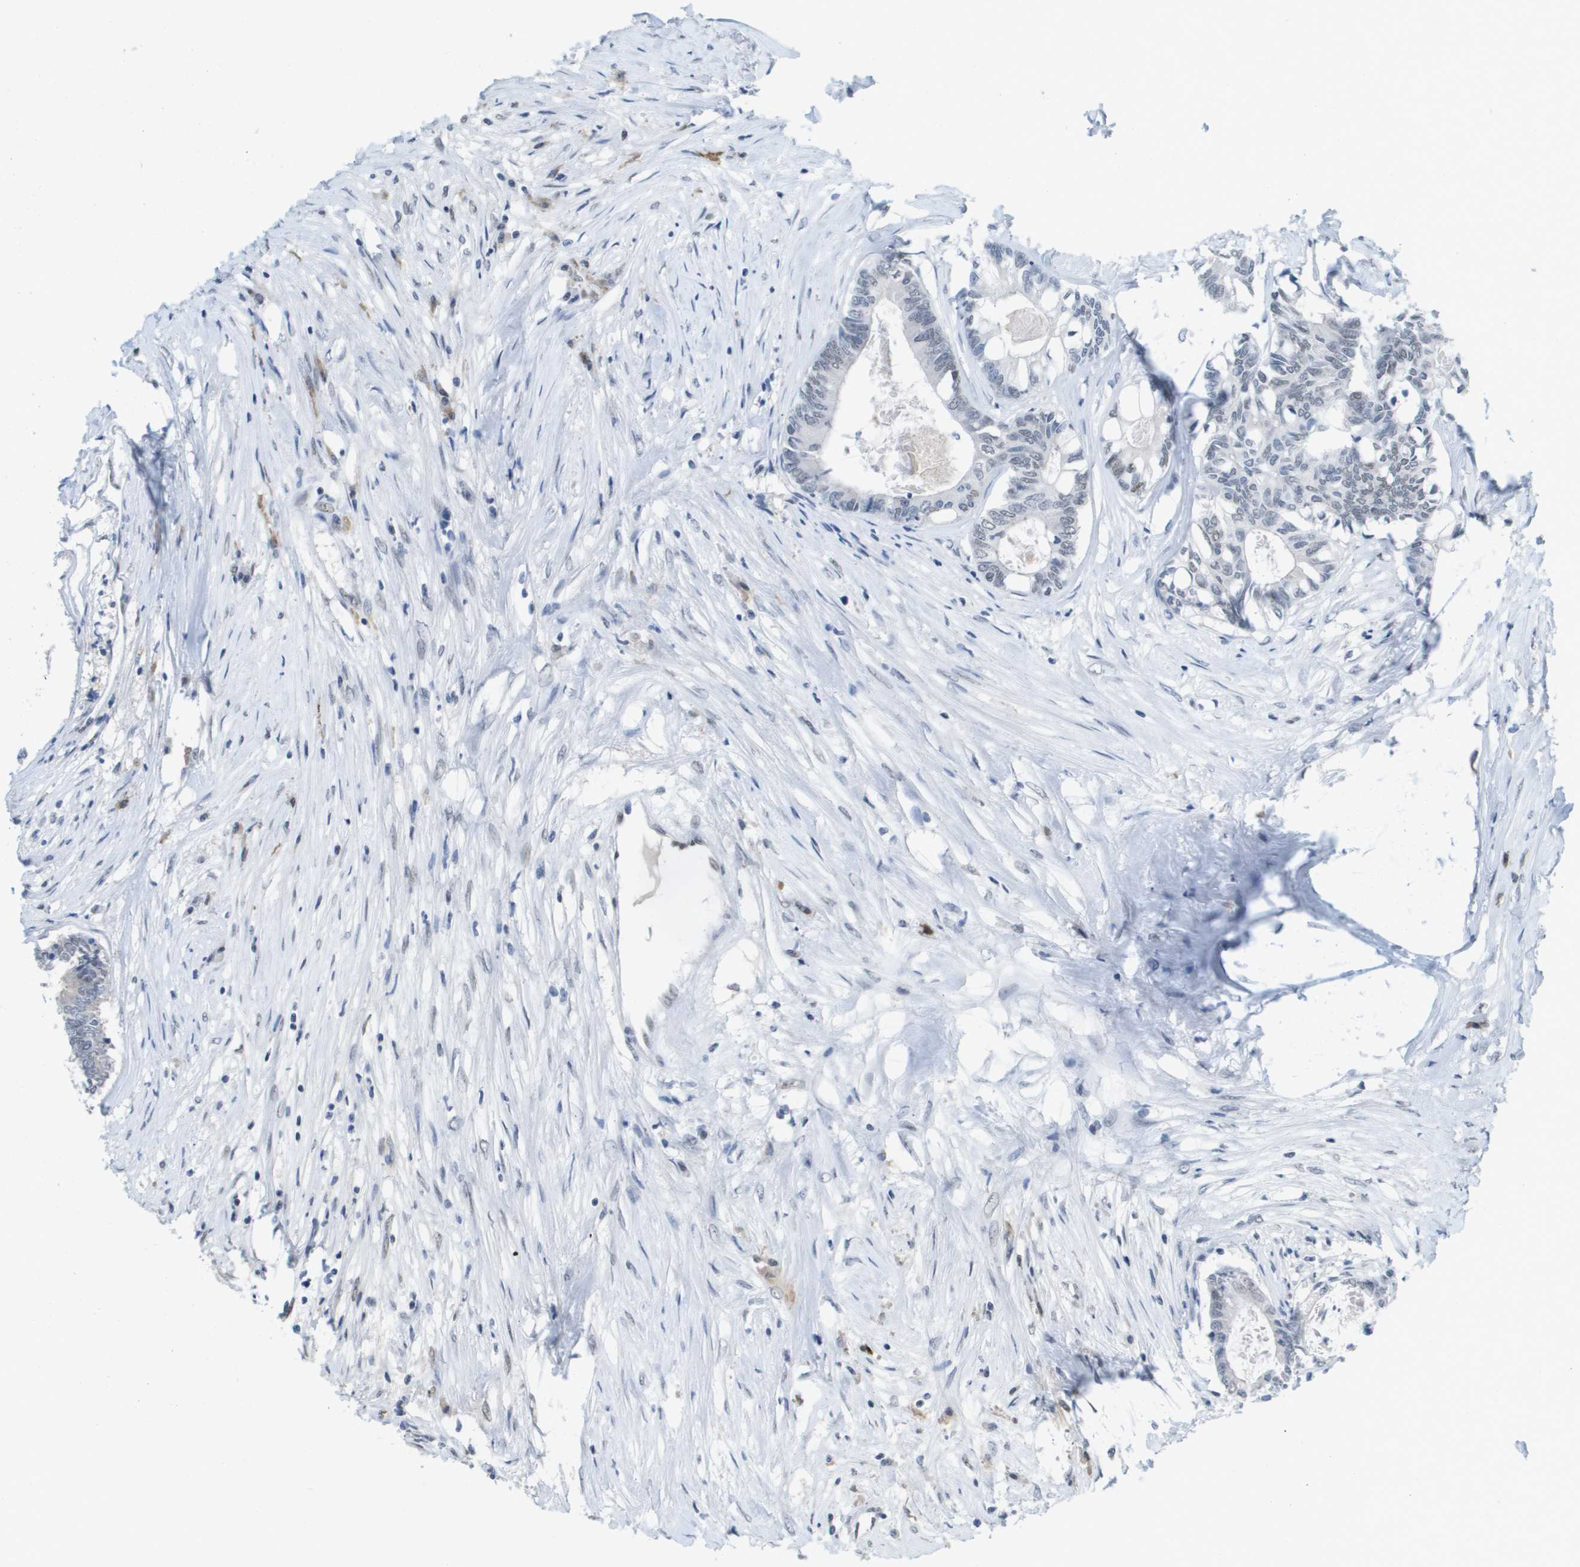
{"staining": {"intensity": "weak", "quantity": "<25%", "location": "nuclear"}, "tissue": "colorectal cancer", "cell_type": "Tumor cells", "image_type": "cancer", "snomed": [{"axis": "morphology", "description": "Adenocarcinoma, NOS"}, {"axis": "topography", "description": "Rectum"}], "caption": "High magnification brightfield microscopy of colorectal cancer (adenocarcinoma) stained with DAB (3,3'-diaminobenzidine) (brown) and counterstained with hematoxylin (blue): tumor cells show no significant expression.", "gene": "TP53RK", "patient": {"sex": "male", "age": 63}}